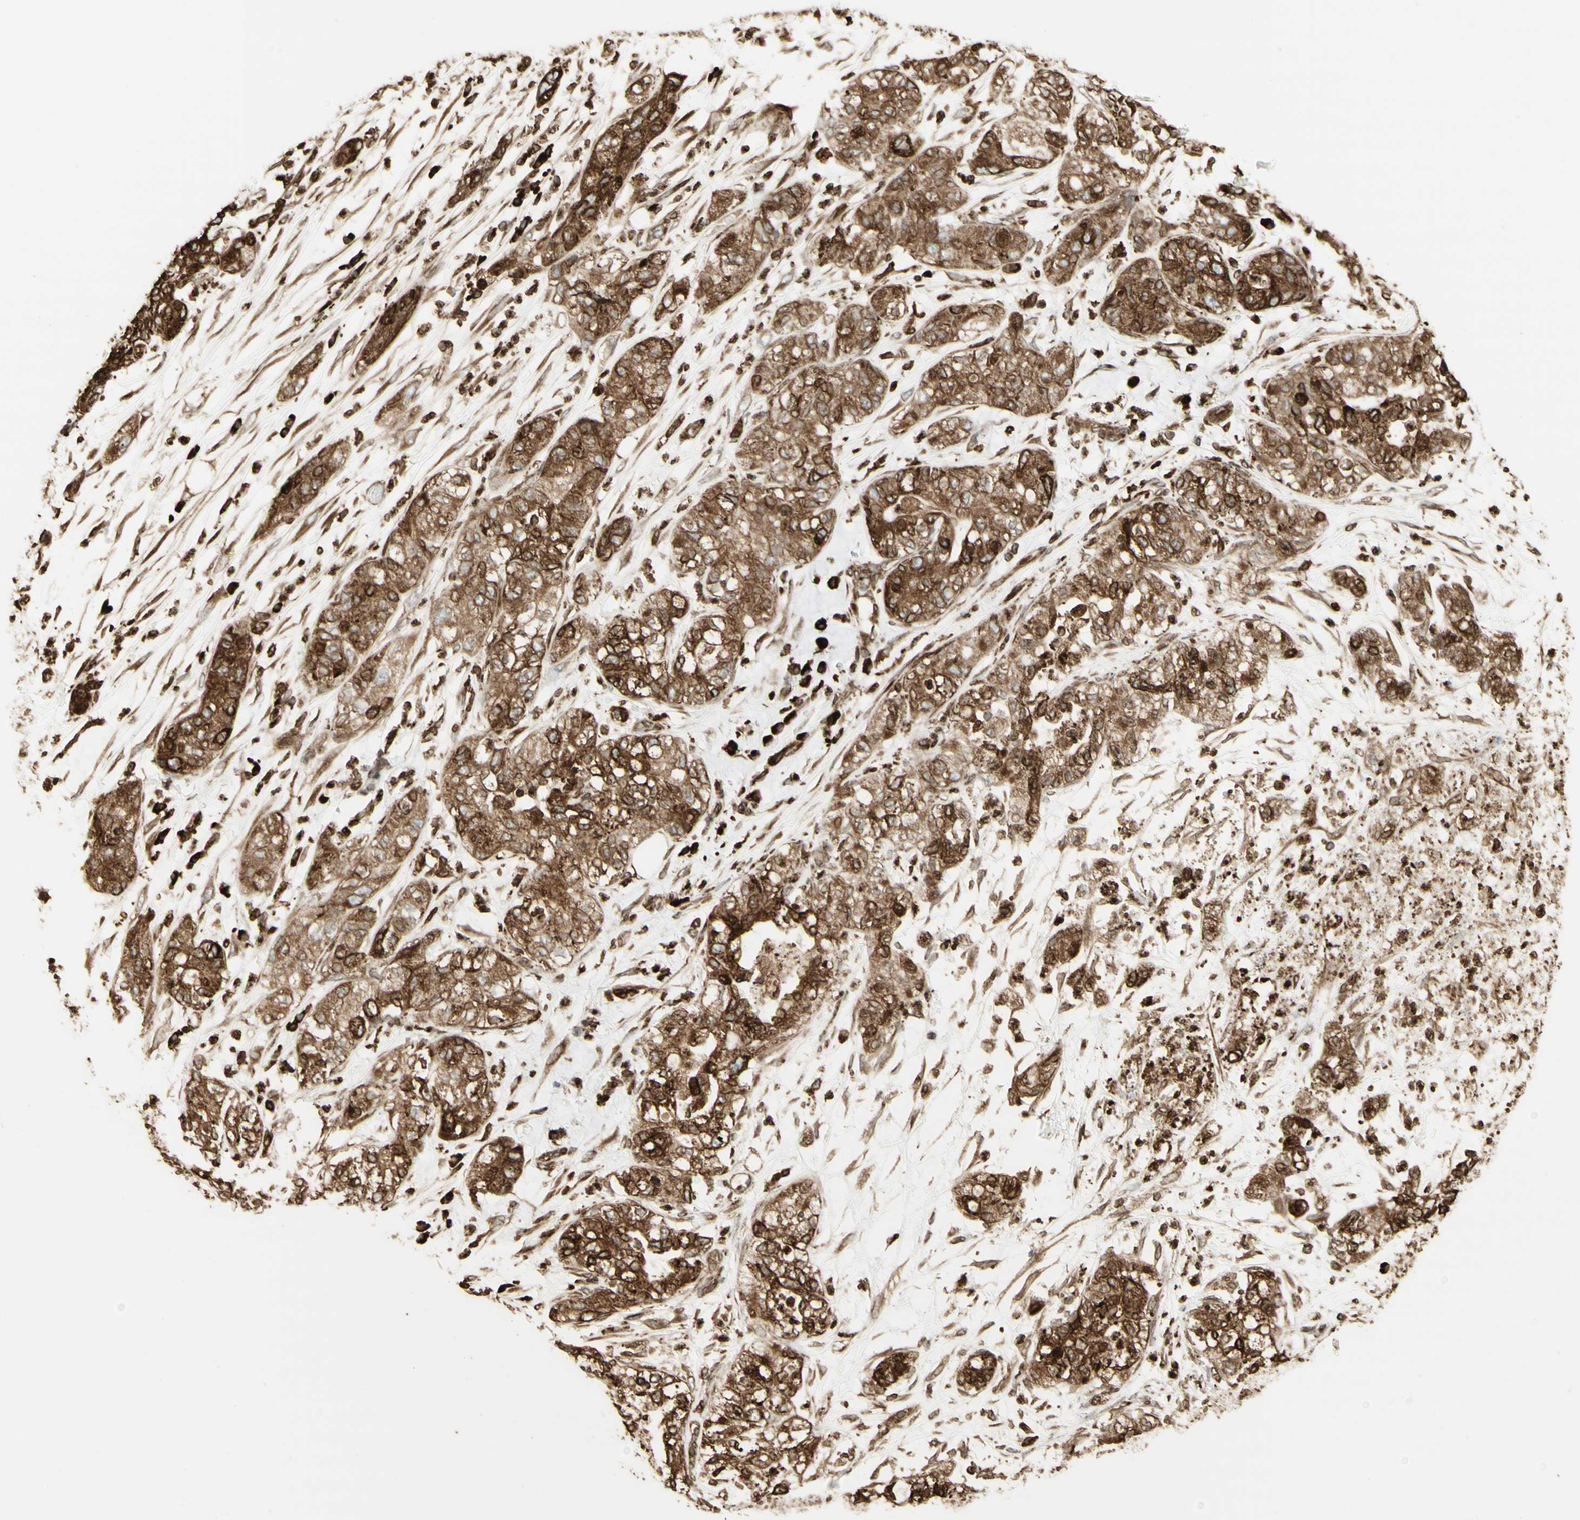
{"staining": {"intensity": "moderate", "quantity": ">75%", "location": "cytoplasmic/membranous"}, "tissue": "pancreatic cancer", "cell_type": "Tumor cells", "image_type": "cancer", "snomed": [{"axis": "morphology", "description": "Adenocarcinoma, NOS"}, {"axis": "topography", "description": "Pancreas"}], "caption": "Approximately >75% of tumor cells in pancreatic adenocarcinoma display moderate cytoplasmic/membranous protein expression as visualized by brown immunohistochemical staining.", "gene": "CANX", "patient": {"sex": "female", "age": 78}}